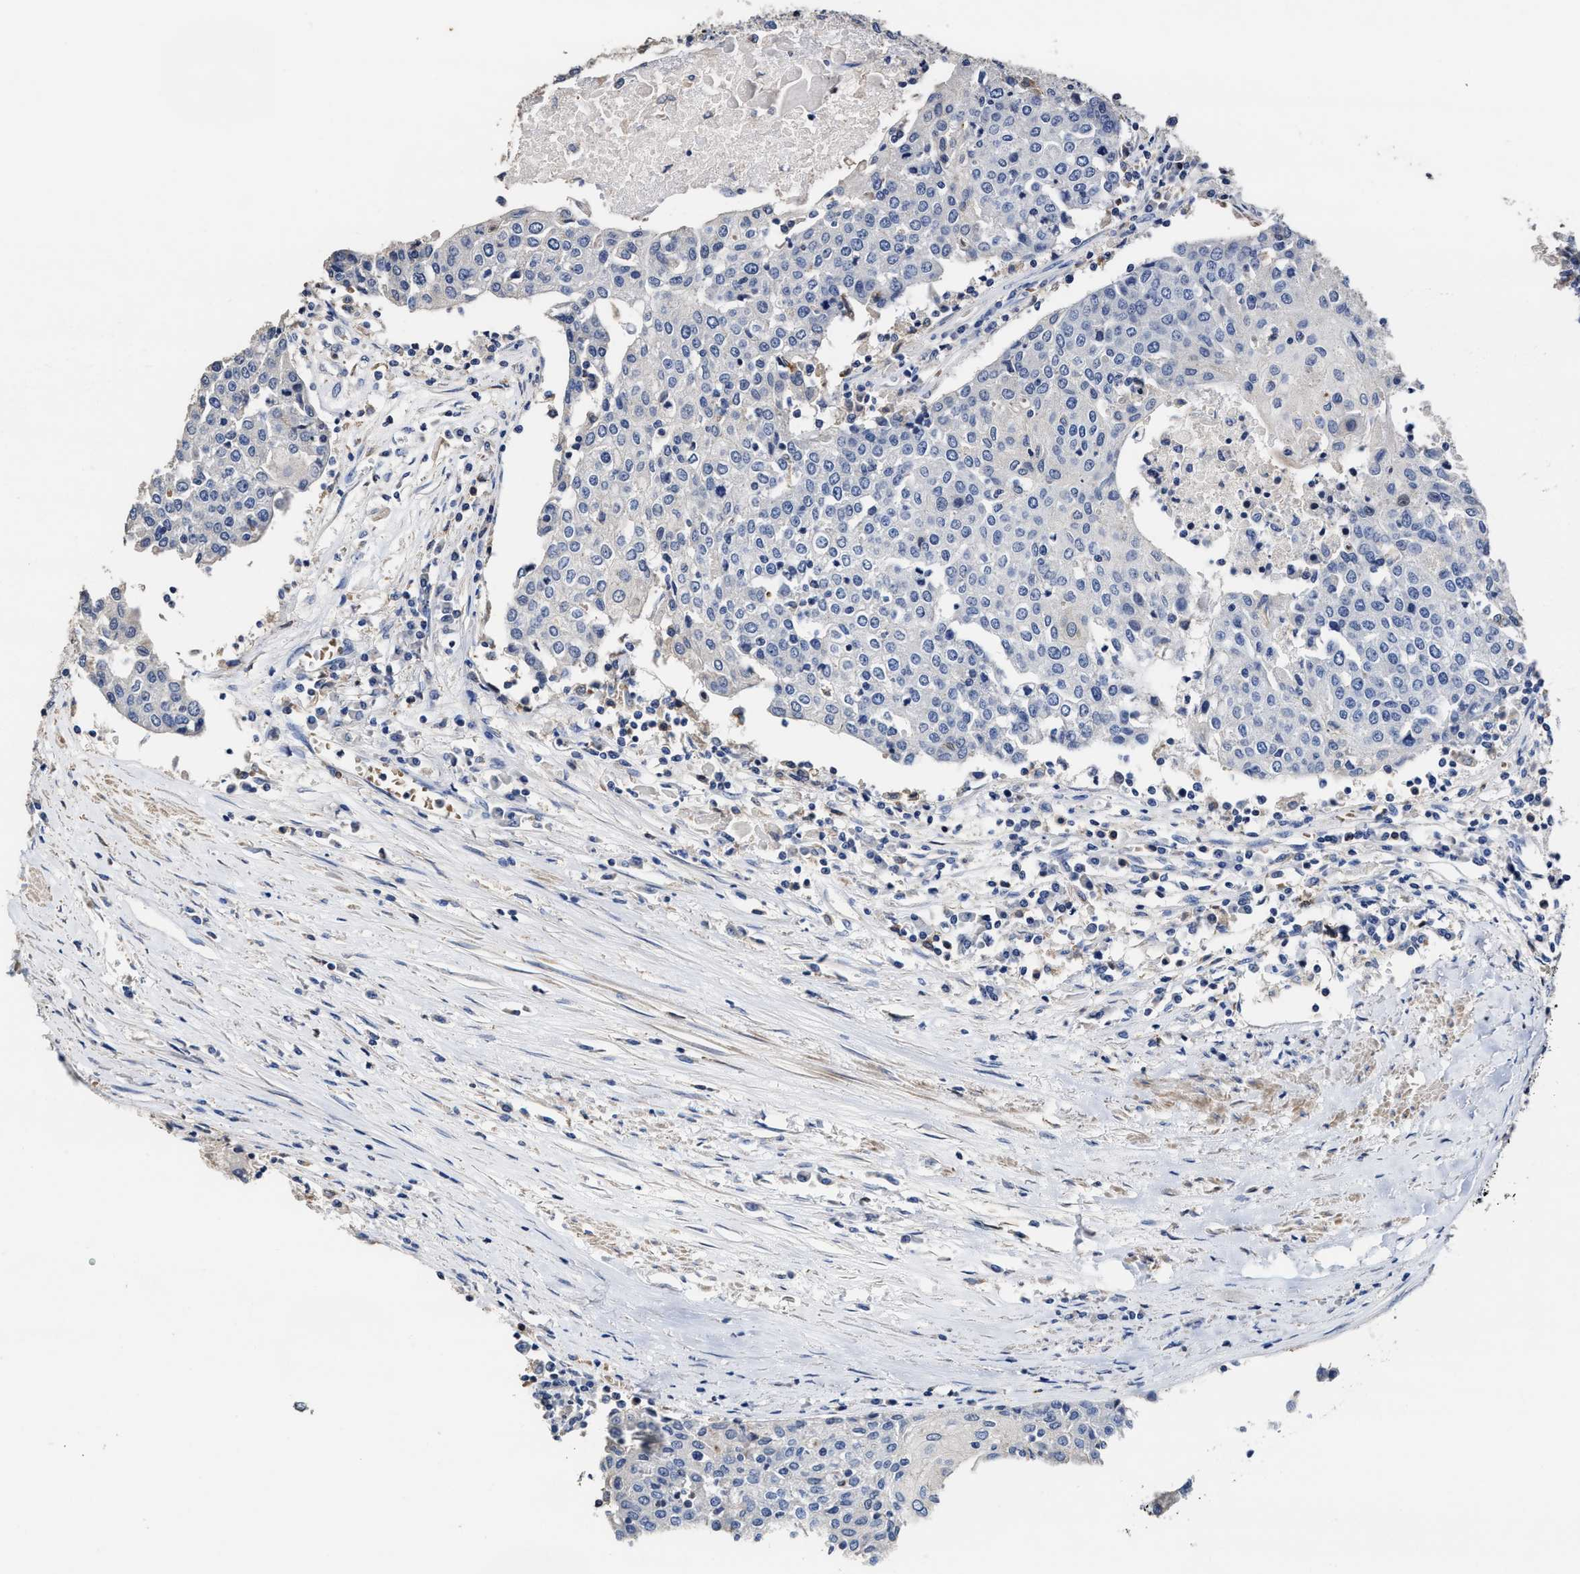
{"staining": {"intensity": "negative", "quantity": "none", "location": "none"}, "tissue": "urothelial cancer", "cell_type": "Tumor cells", "image_type": "cancer", "snomed": [{"axis": "morphology", "description": "Urothelial carcinoma, High grade"}, {"axis": "topography", "description": "Urinary bladder"}], "caption": "Urothelial cancer stained for a protein using IHC exhibits no staining tumor cells.", "gene": "ZFAT", "patient": {"sex": "female", "age": 85}}